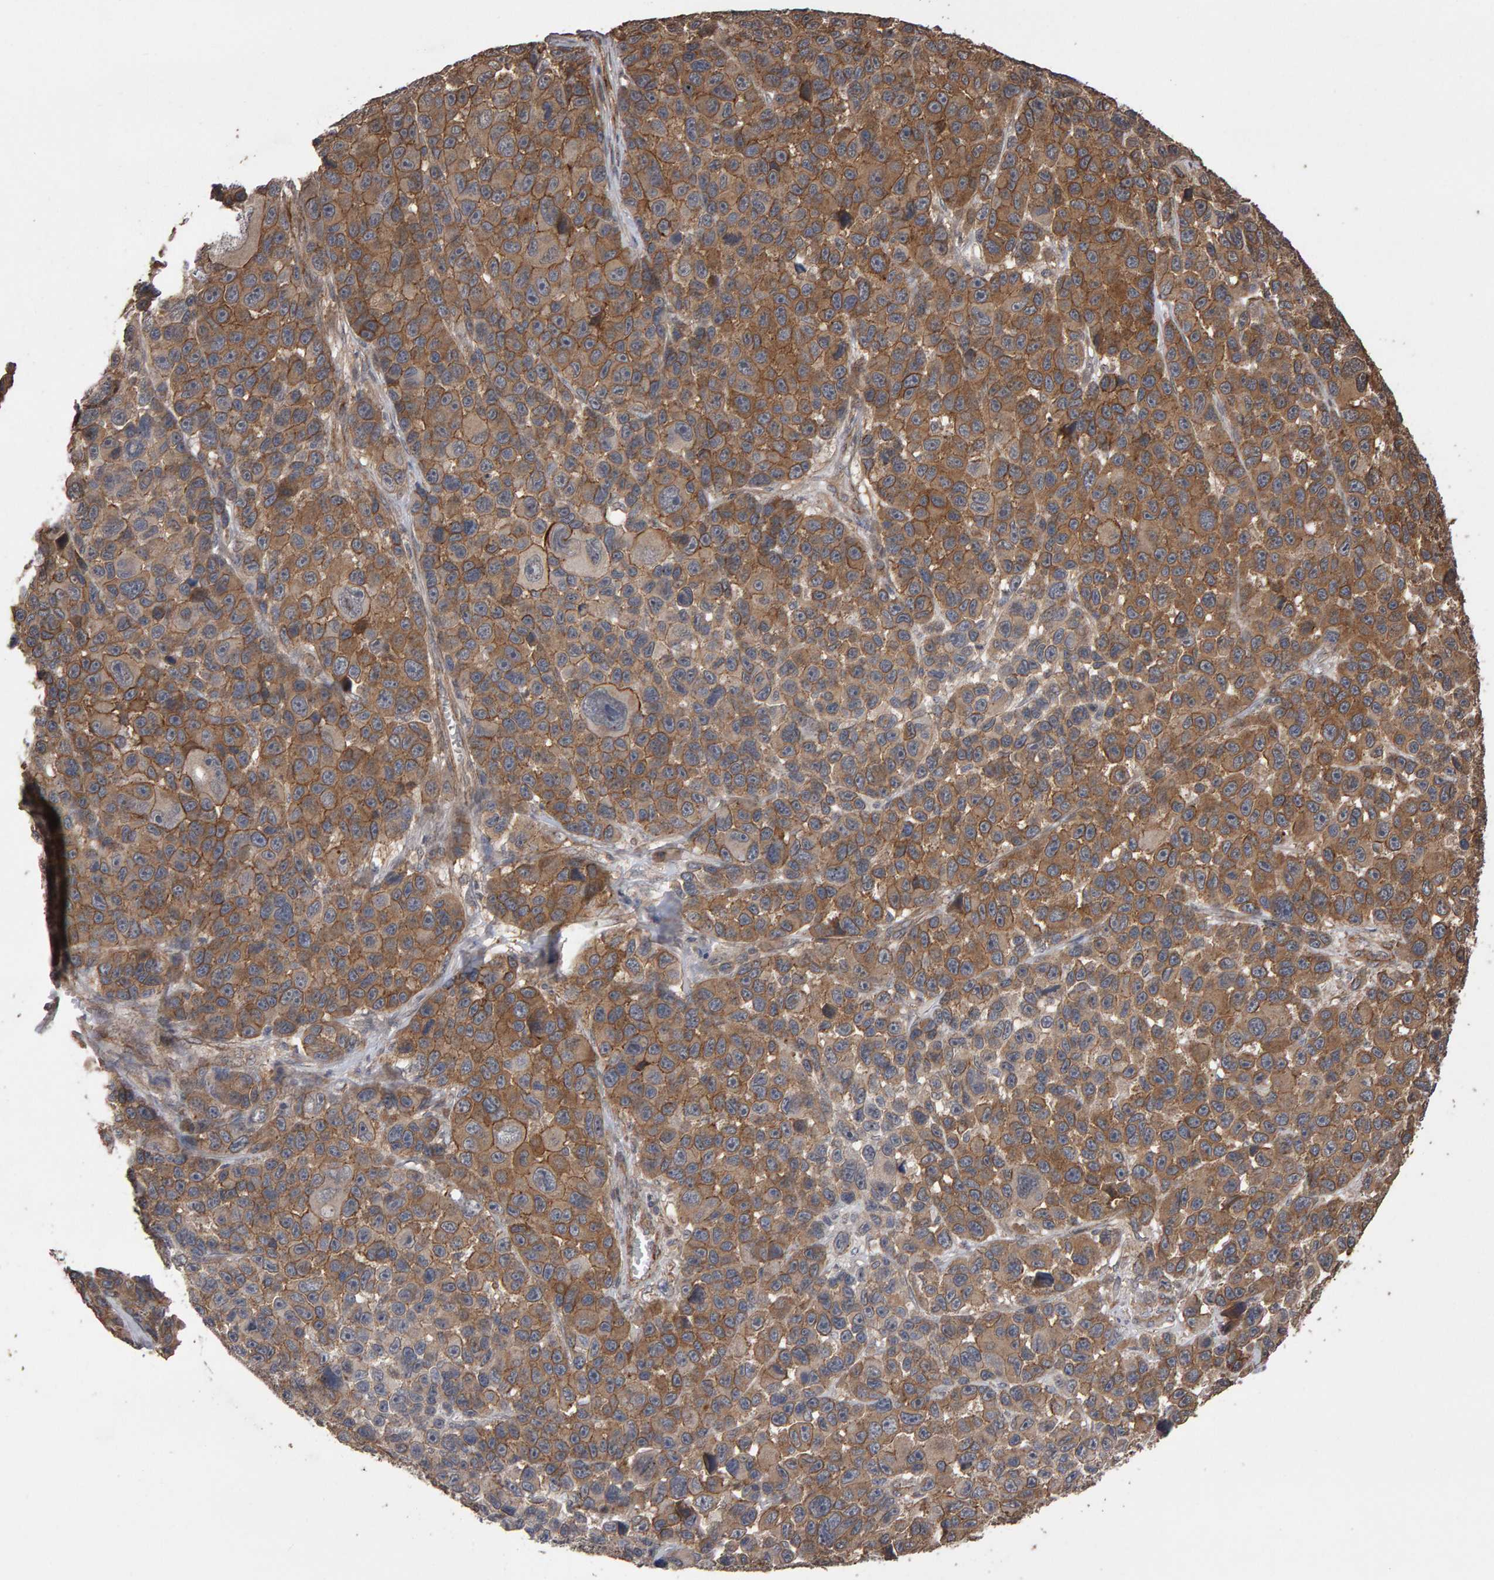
{"staining": {"intensity": "moderate", "quantity": ">75%", "location": "cytoplasmic/membranous"}, "tissue": "melanoma", "cell_type": "Tumor cells", "image_type": "cancer", "snomed": [{"axis": "morphology", "description": "Malignant melanoma, NOS"}, {"axis": "topography", "description": "Skin"}], "caption": "Tumor cells display moderate cytoplasmic/membranous positivity in about >75% of cells in melanoma.", "gene": "SCRIB", "patient": {"sex": "male", "age": 53}}